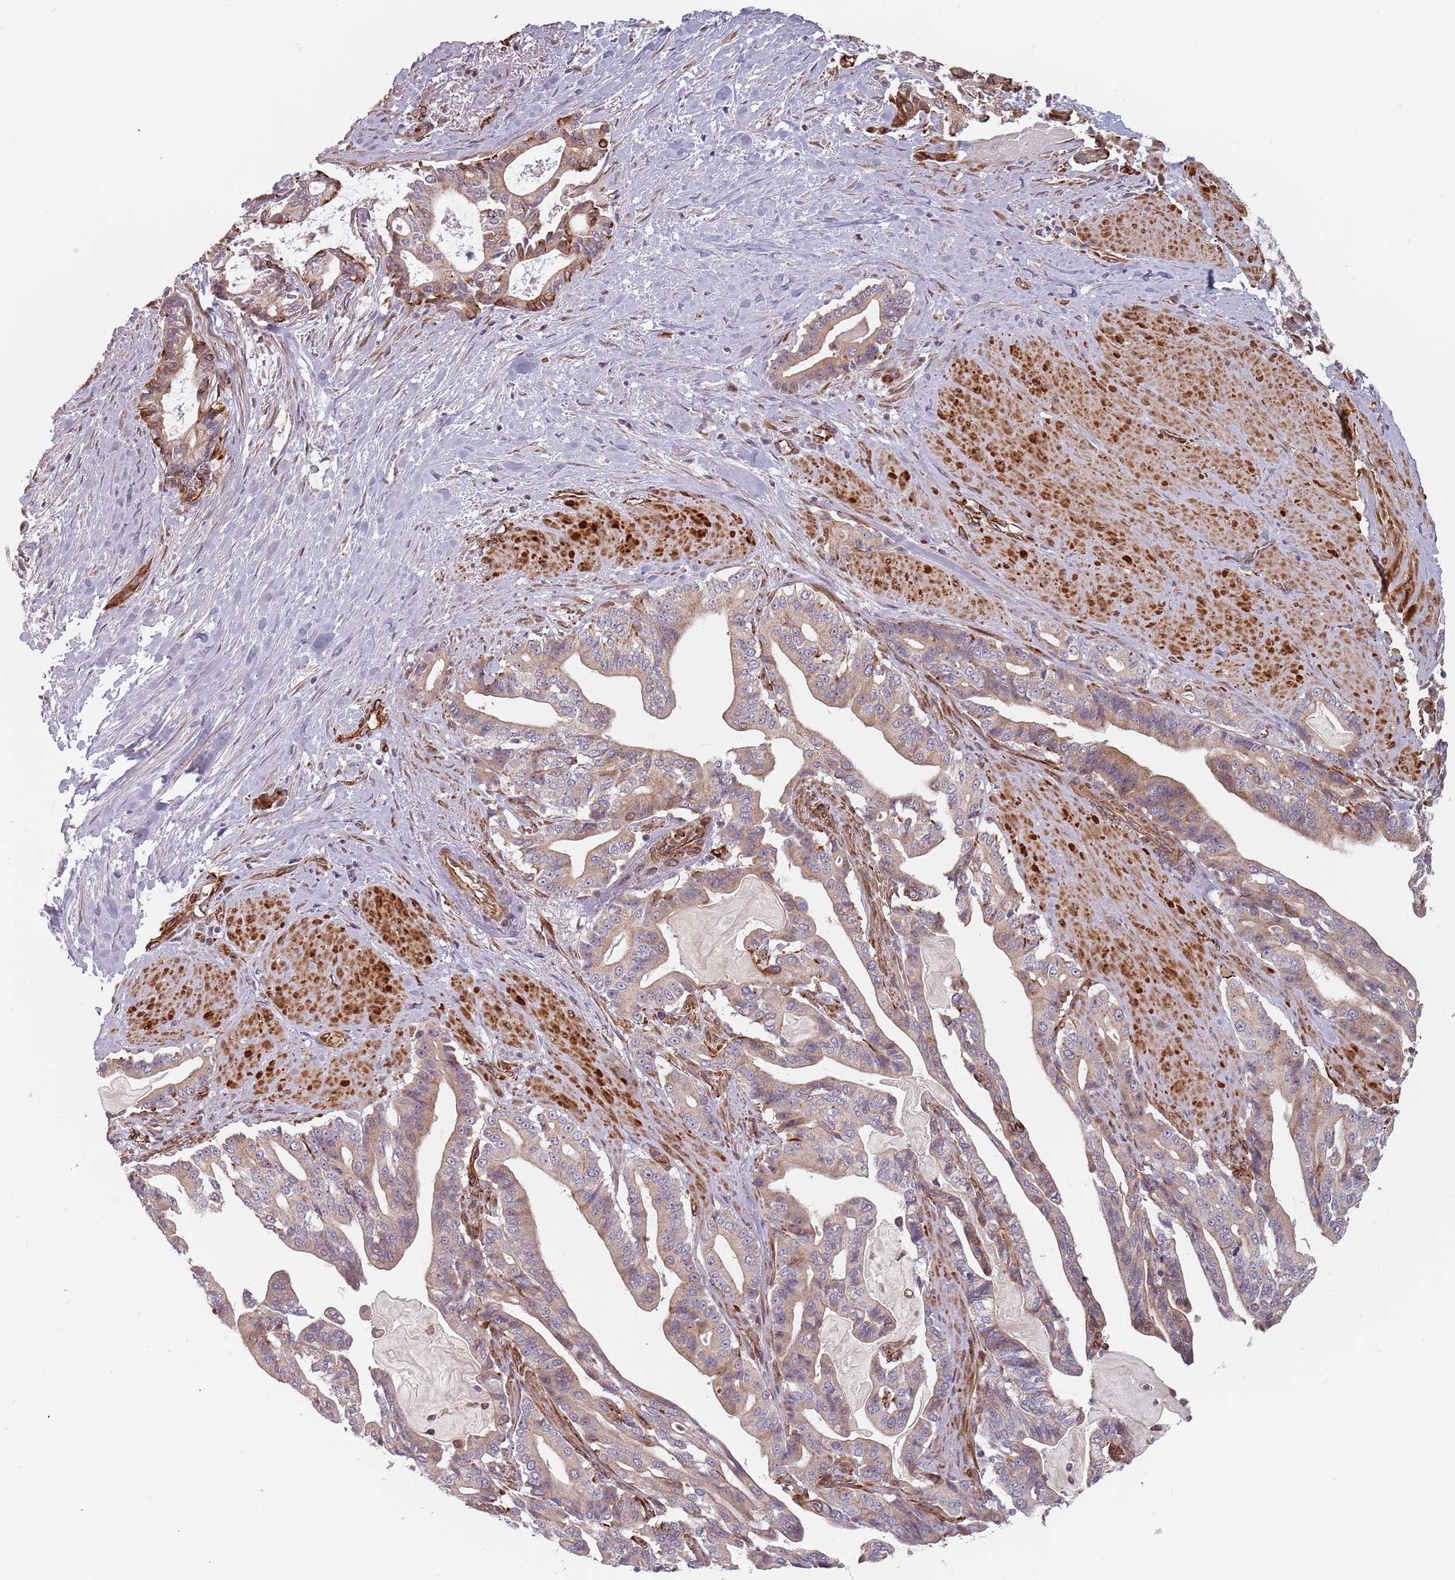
{"staining": {"intensity": "moderate", "quantity": ">75%", "location": "cytoplasmic/membranous"}, "tissue": "pancreatic cancer", "cell_type": "Tumor cells", "image_type": "cancer", "snomed": [{"axis": "morphology", "description": "Adenocarcinoma, NOS"}, {"axis": "topography", "description": "Pancreas"}], "caption": "Immunohistochemical staining of human adenocarcinoma (pancreatic) displays moderate cytoplasmic/membranous protein staining in approximately >75% of tumor cells.", "gene": "GAS2L3", "patient": {"sex": "male", "age": 63}}